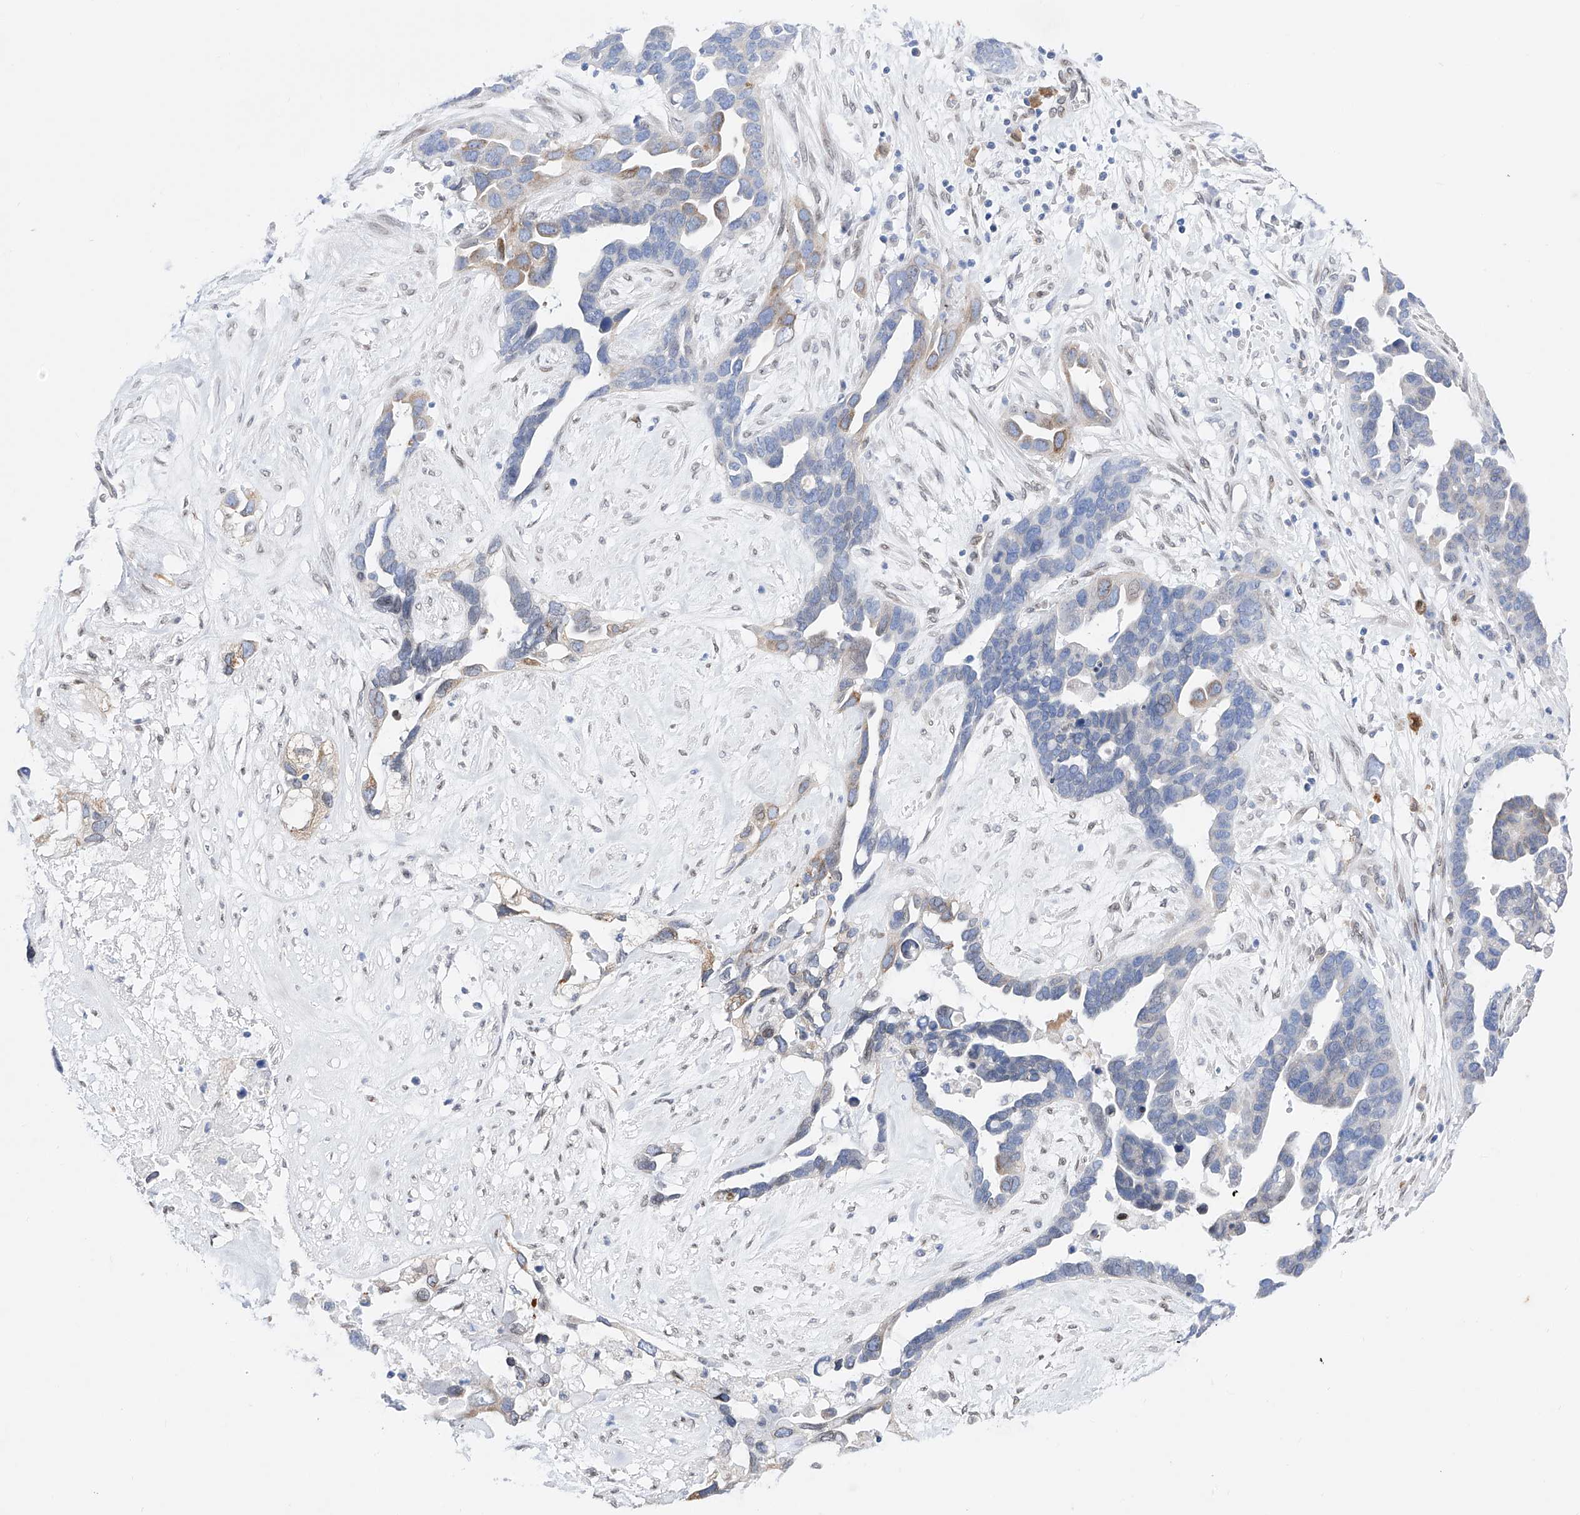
{"staining": {"intensity": "negative", "quantity": "none", "location": "none"}, "tissue": "ovarian cancer", "cell_type": "Tumor cells", "image_type": "cancer", "snomed": [{"axis": "morphology", "description": "Cystadenocarcinoma, serous, NOS"}, {"axis": "topography", "description": "Ovary"}], "caption": "Image shows no significant protein staining in tumor cells of serous cystadenocarcinoma (ovarian).", "gene": "LCLAT1", "patient": {"sex": "female", "age": 54}}